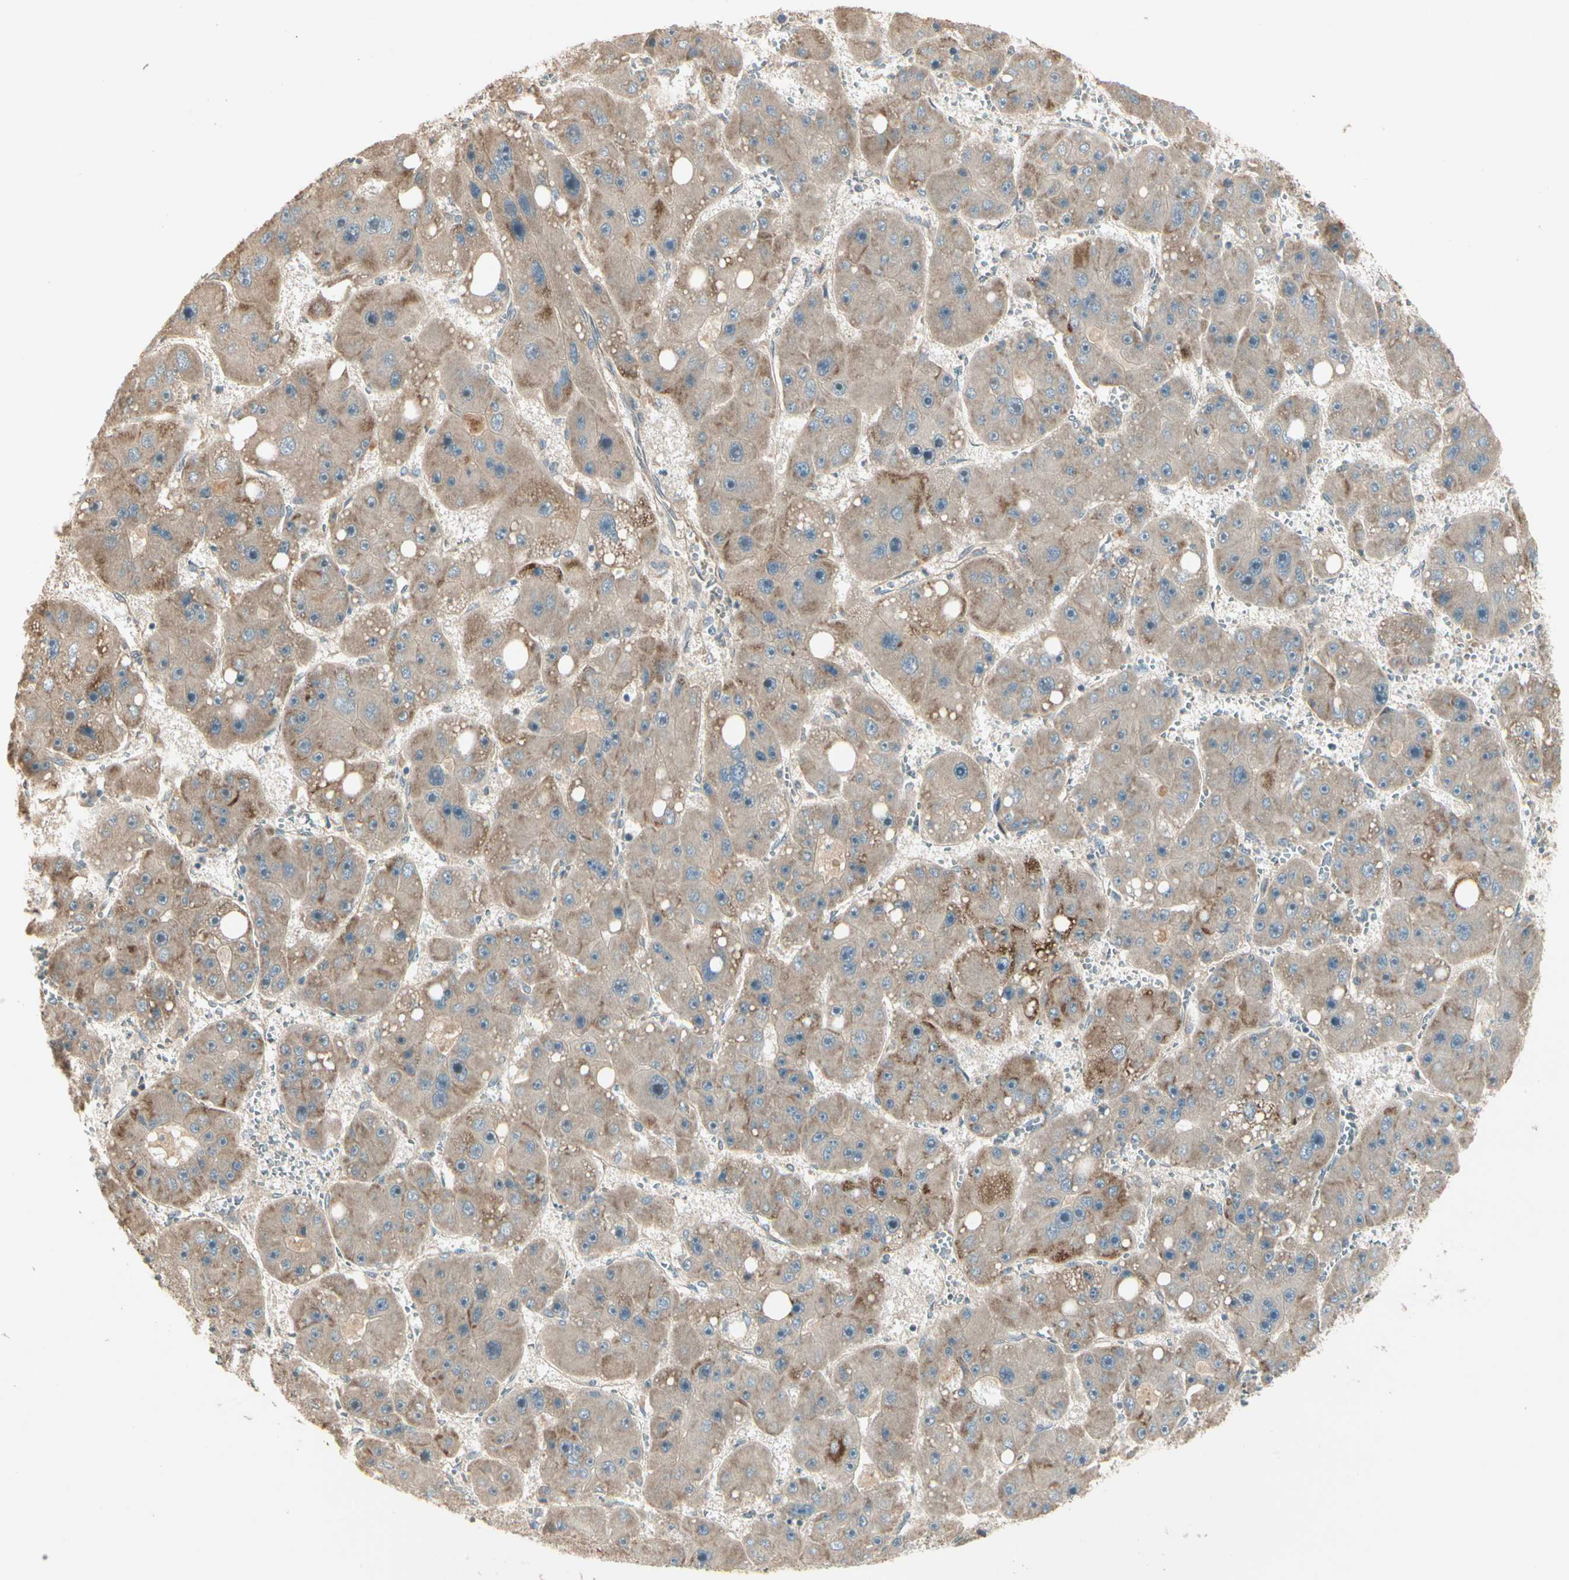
{"staining": {"intensity": "moderate", "quantity": "<25%", "location": "cytoplasmic/membranous"}, "tissue": "liver cancer", "cell_type": "Tumor cells", "image_type": "cancer", "snomed": [{"axis": "morphology", "description": "Carcinoma, Hepatocellular, NOS"}, {"axis": "topography", "description": "Liver"}], "caption": "Immunohistochemical staining of human liver cancer (hepatocellular carcinoma) displays low levels of moderate cytoplasmic/membranous staining in about <25% of tumor cells.", "gene": "ACVR1", "patient": {"sex": "female", "age": 61}}